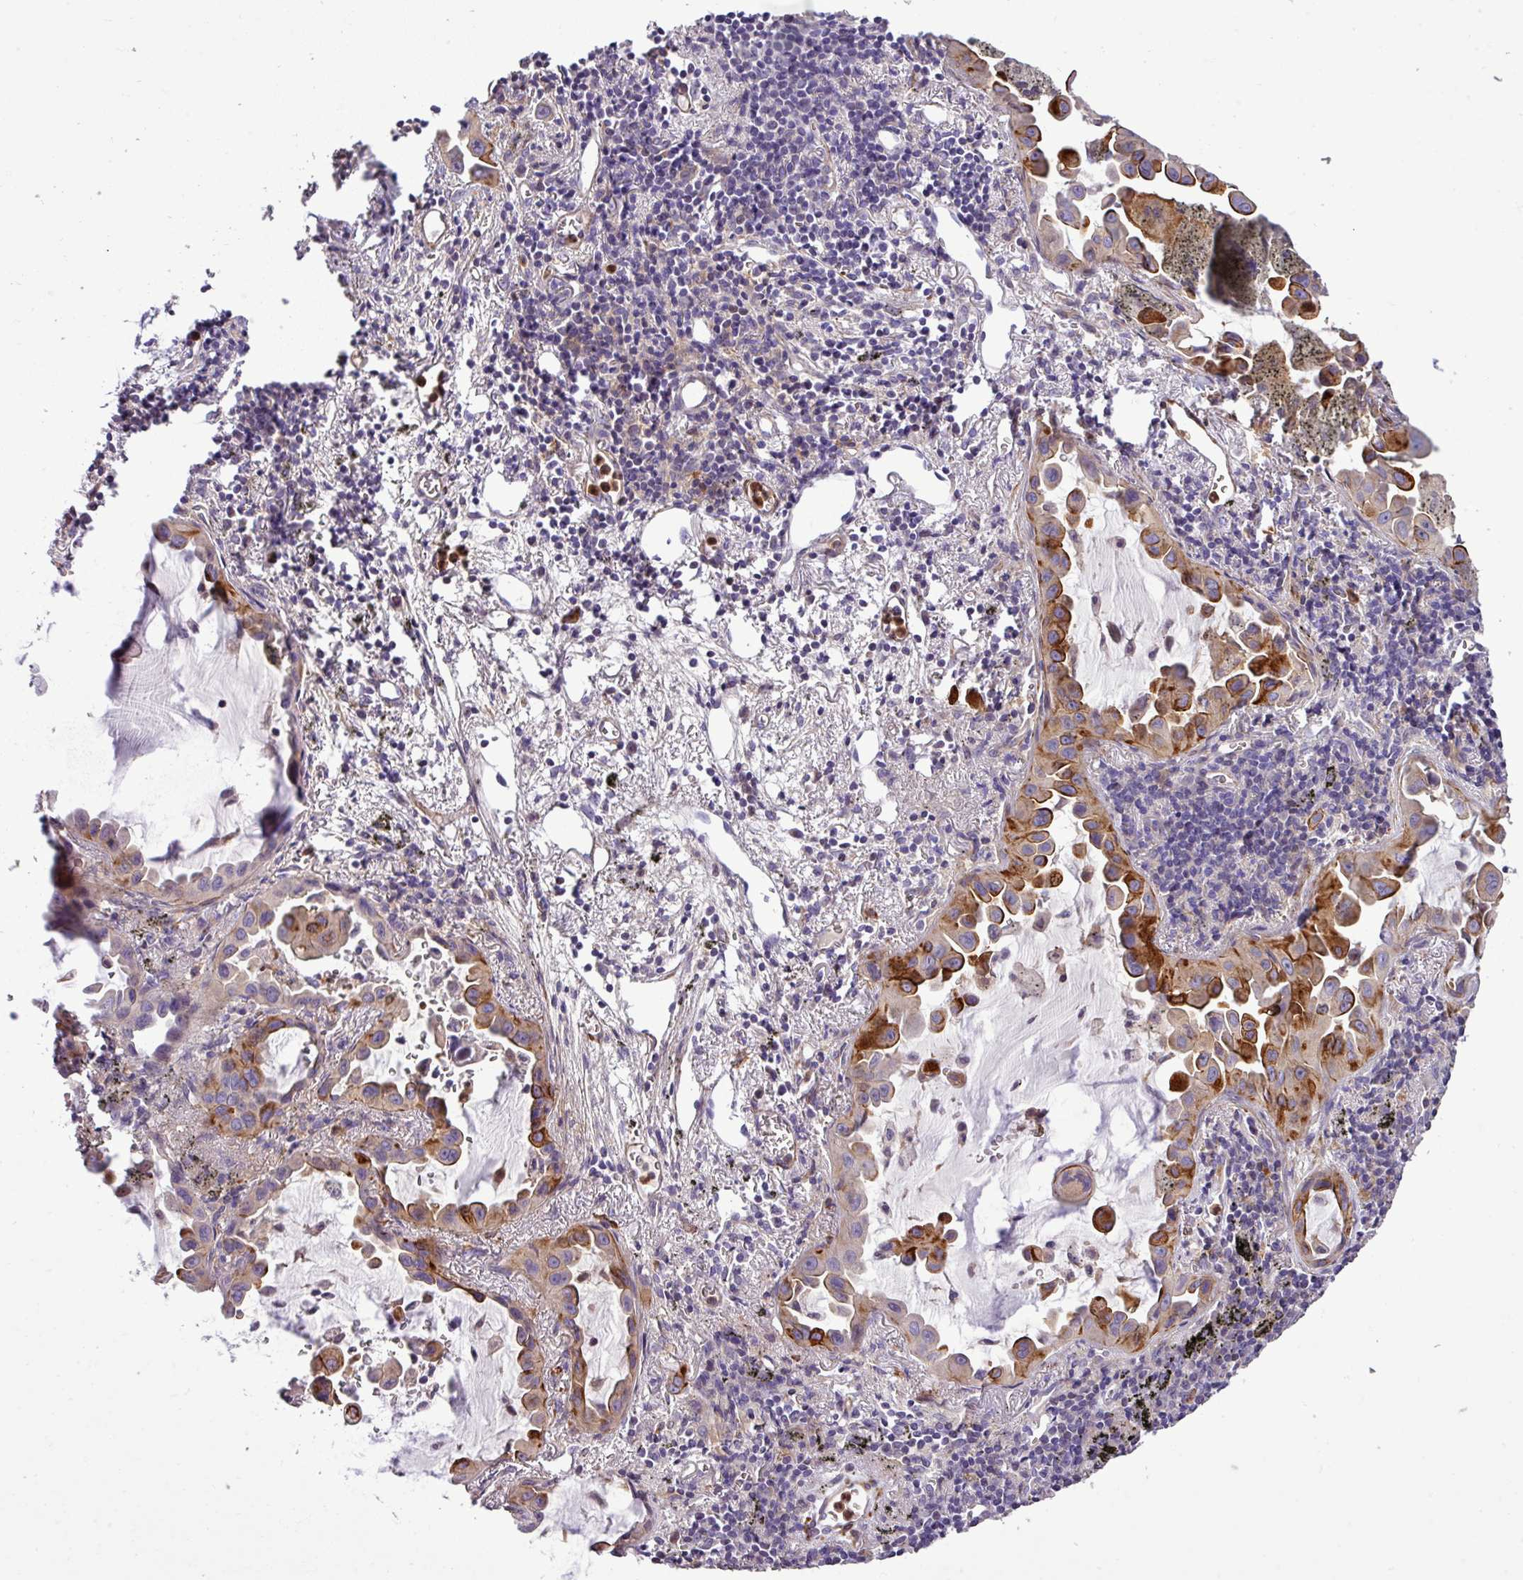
{"staining": {"intensity": "moderate", "quantity": "25%-75%", "location": "cytoplasmic/membranous"}, "tissue": "lung cancer", "cell_type": "Tumor cells", "image_type": "cancer", "snomed": [{"axis": "morphology", "description": "Adenocarcinoma, NOS"}, {"axis": "topography", "description": "Lung"}], "caption": "Immunohistochemical staining of lung adenocarcinoma exhibits medium levels of moderate cytoplasmic/membranous protein staining in about 25%-75% of tumor cells.", "gene": "NBEAL2", "patient": {"sex": "male", "age": 68}}